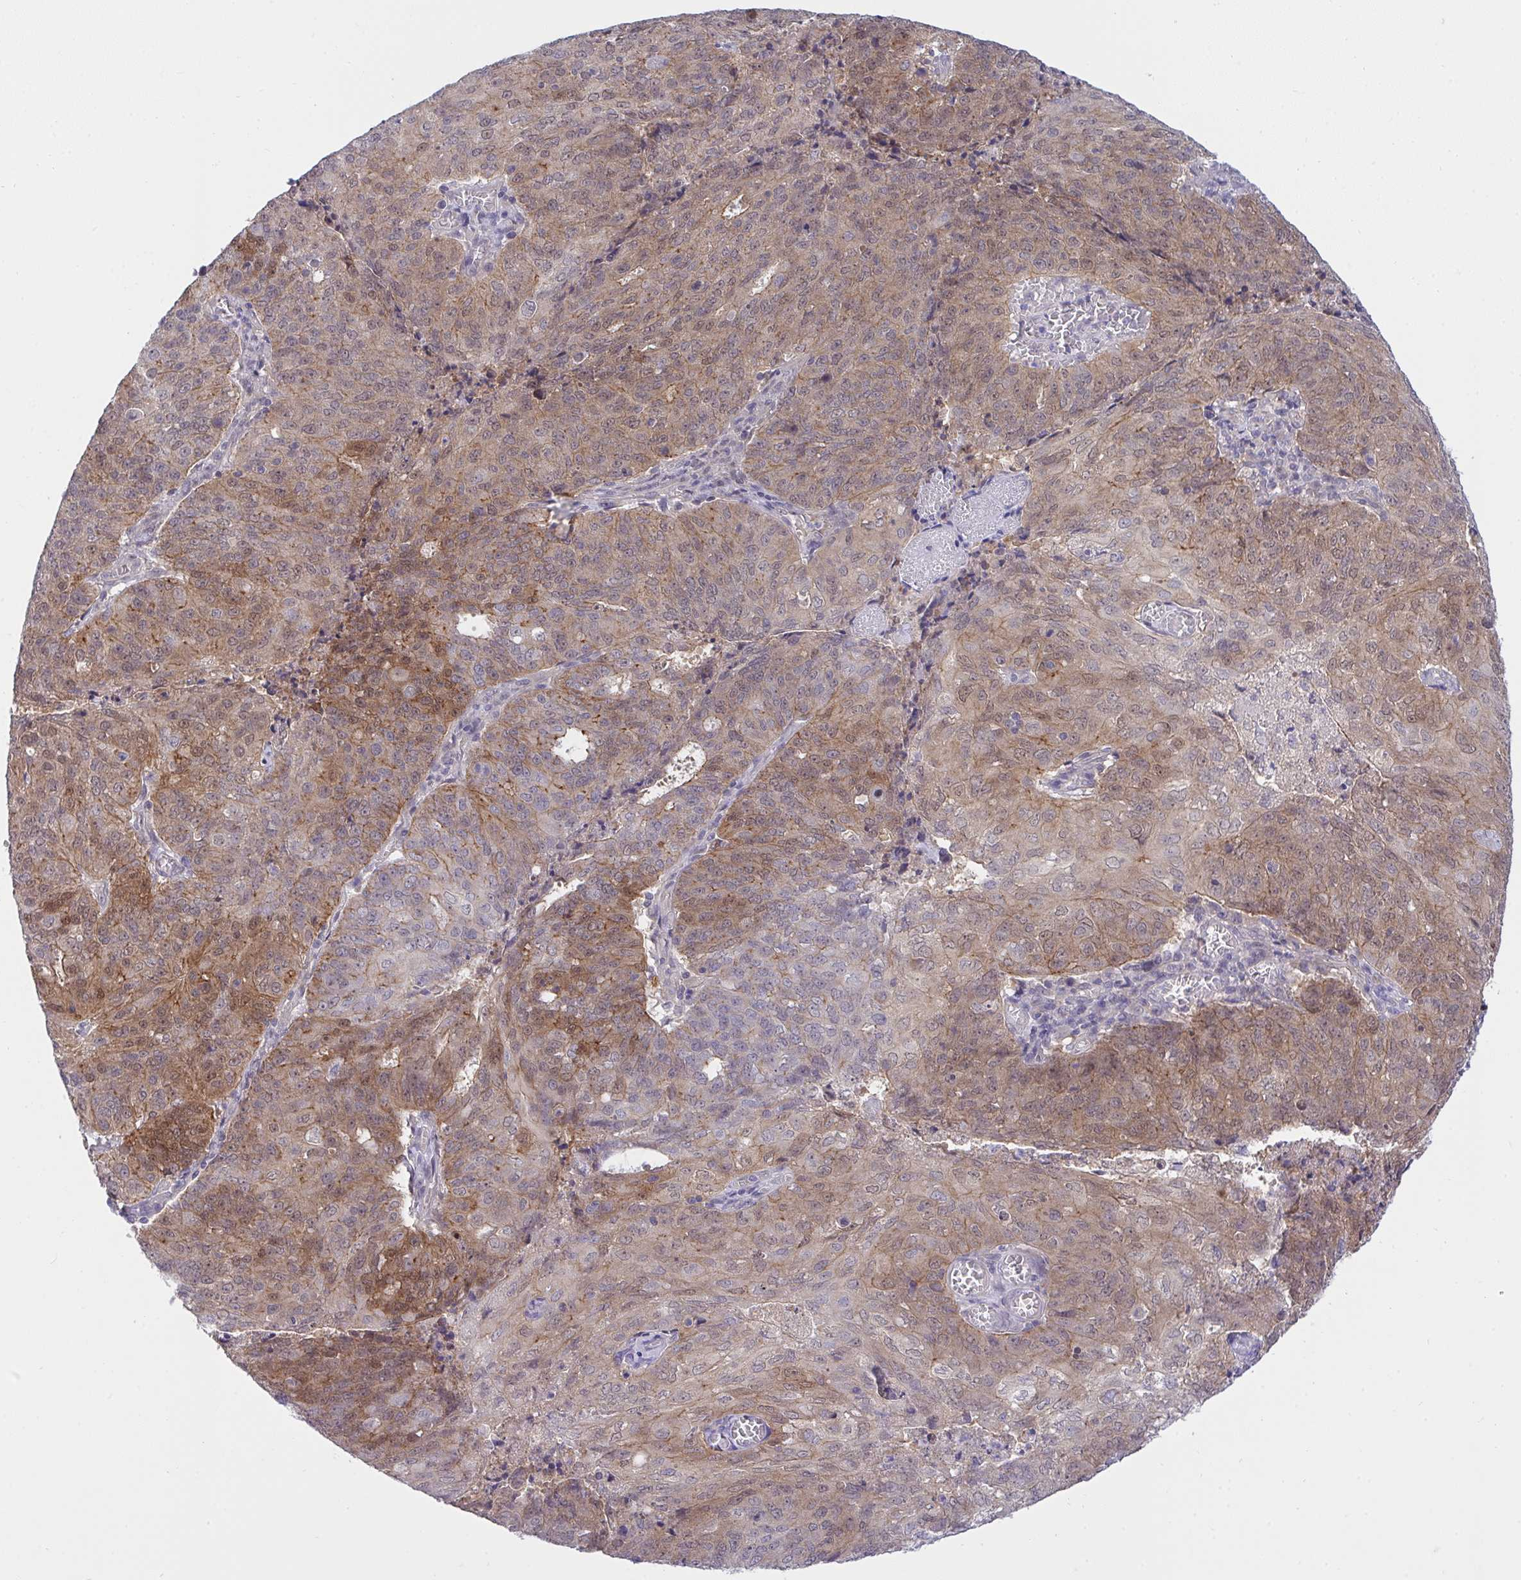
{"staining": {"intensity": "moderate", "quantity": ">75%", "location": "cytoplasmic/membranous"}, "tissue": "endometrial cancer", "cell_type": "Tumor cells", "image_type": "cancer", "snomed": [{"axis": "morphology", "description": "Adenocarcinoma, NOS"}, {"axis": "topography", "description": "Endometrium"}], "caption": "Immunohistochemistry (IHC) photomicrograph of neoplastic tissue: adenocarcinoma (endometrial) stained using immunohistochemistry (IHC) shows medium levels of moderate protein expression localized specifically in the cytoplasmic/membranous of tumor cells, appearing as a cytoplasmic/membranous brown color.", "gene": "HOXD12", "patient": {"sex": "female", "age": 82}}